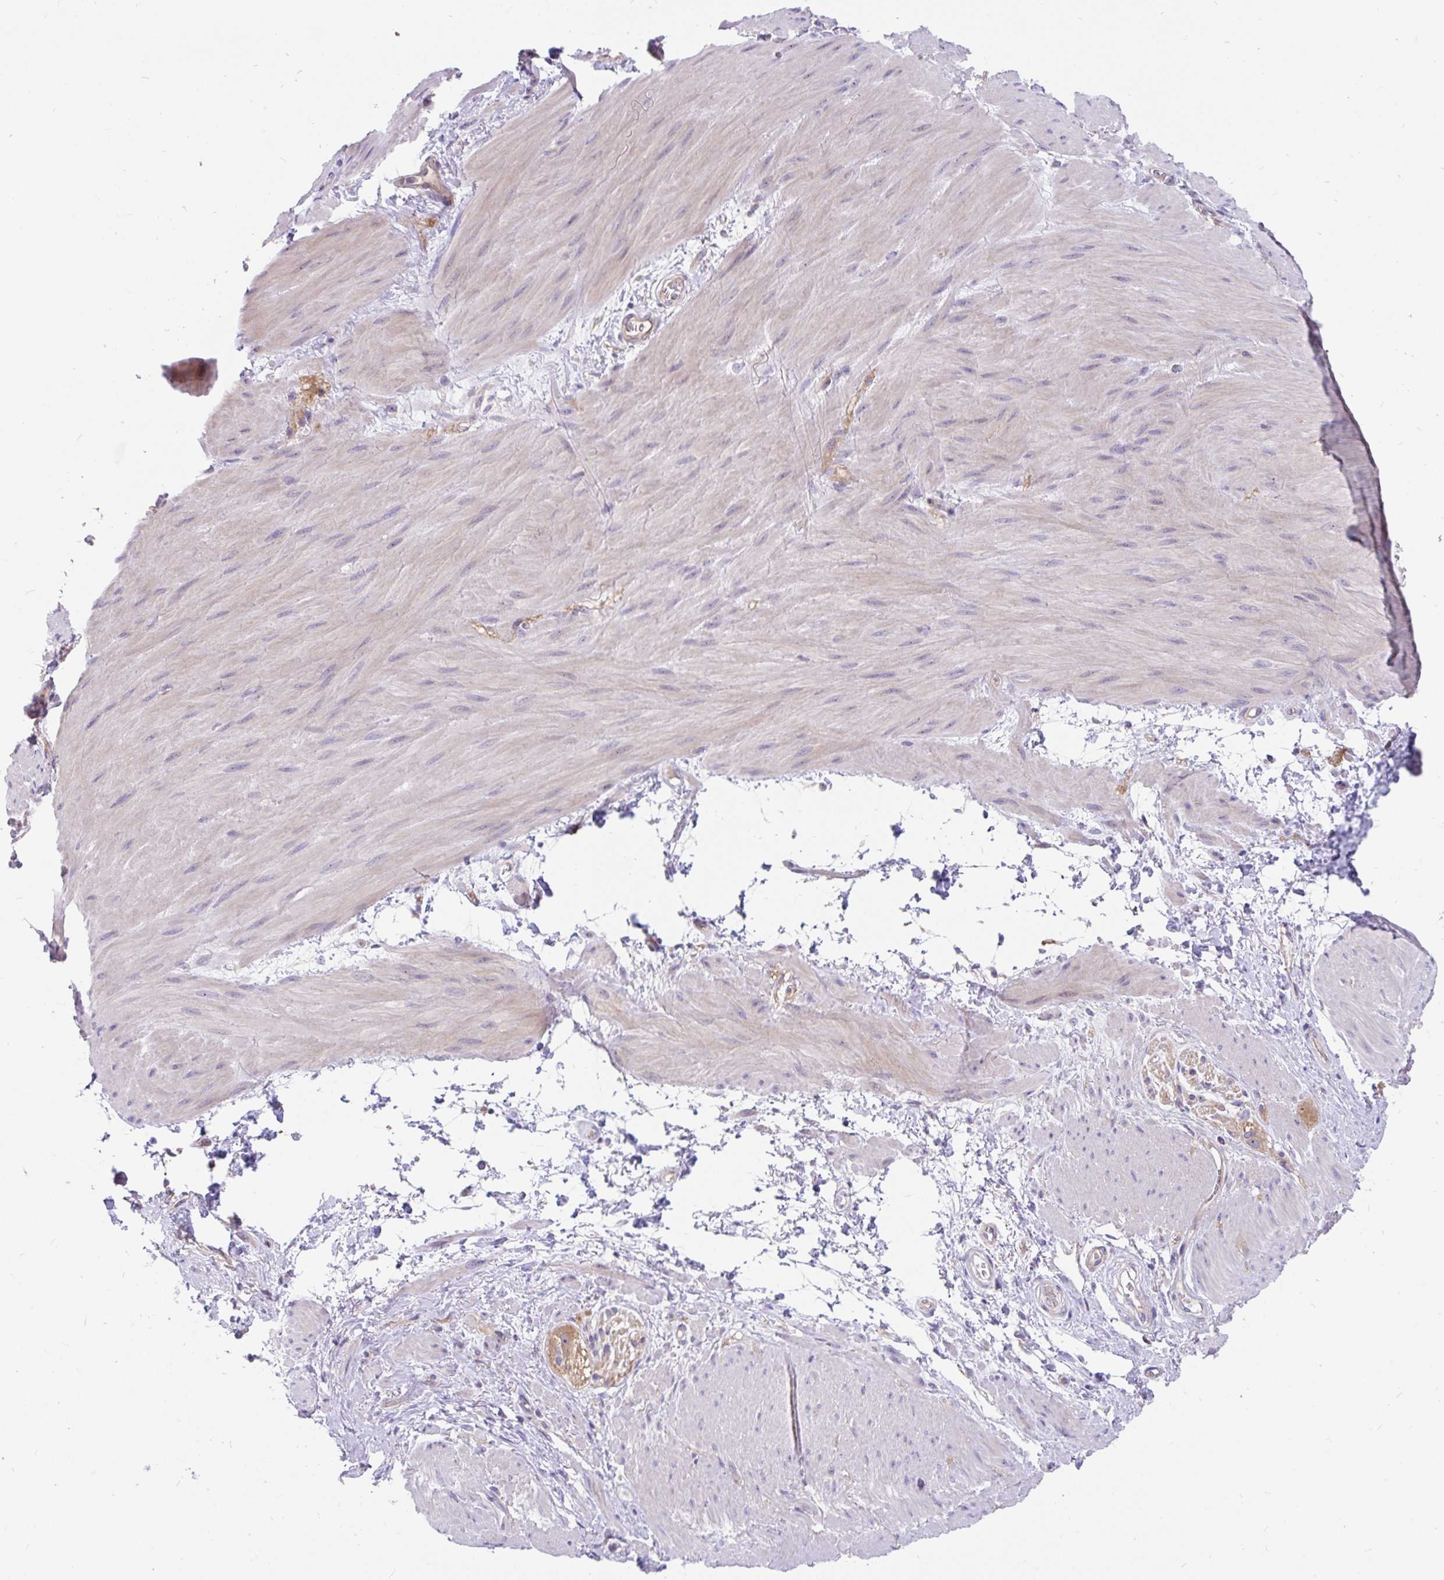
{"staining": {"intensity": "negative", "quantity": "none", "location": "none"}, "tissue": "smooth muscle", "cell_type": "Smooth muscle cells", "image_type": "normal", "snomed": [{"axis": "morphology", "description": "Normal tissue, NOS"}, {"axis": "topography", "description": "Smooth muscle"}, {"axis": "topography", "description": "Rectum"}], "caption": "A histopathology image of human smooth muscle is negative for staining in smooth muscle cells.", "gene": "LRRC26", "patient": {"sex": "male", "age": 53}}